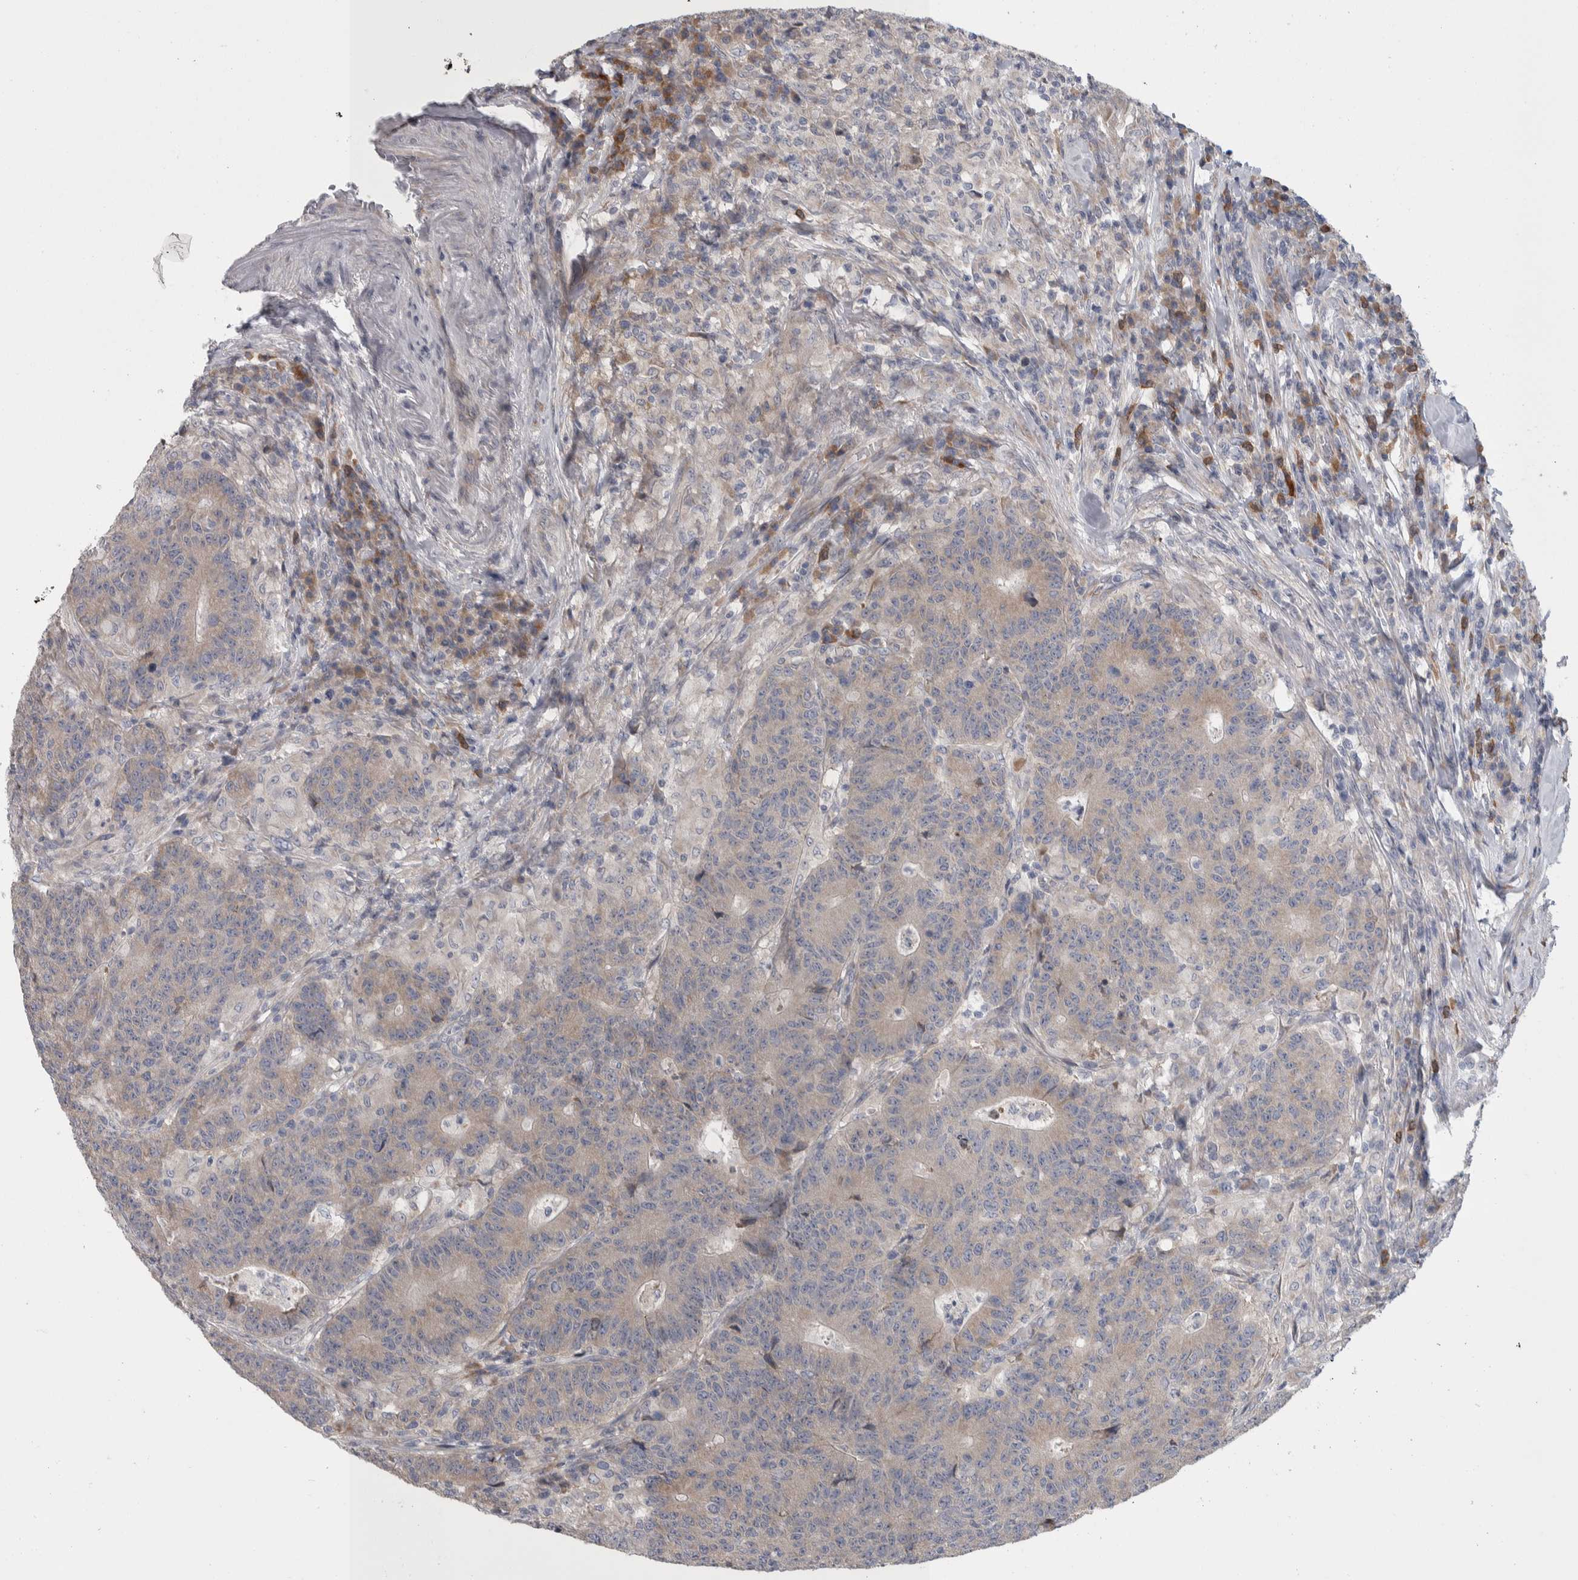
{"staining": {"intensity": "moderate", "quantity": ">75%", "location": "cytoplasmic/membranous"}, "tissue": "colorectal cancer", "cell_type": "Tumor cells", "image_type": "cancer", "snomed": [{"axis": "morphology", "description": "Normal tissue, NOS"}, {"axis": "morphology", "description": "Adenocarcinoma, NOS"}, {"axis": "topography", "description": "Colon"}], "caption": "Immunohistochemical staining of colorectal adenocarcinoma shows medium levels of moderate cytoplasmic/membranous staining in about >75% of tumor cells.", "gene": "IBTK", "patient": {"sex": "female", "age": 75}}